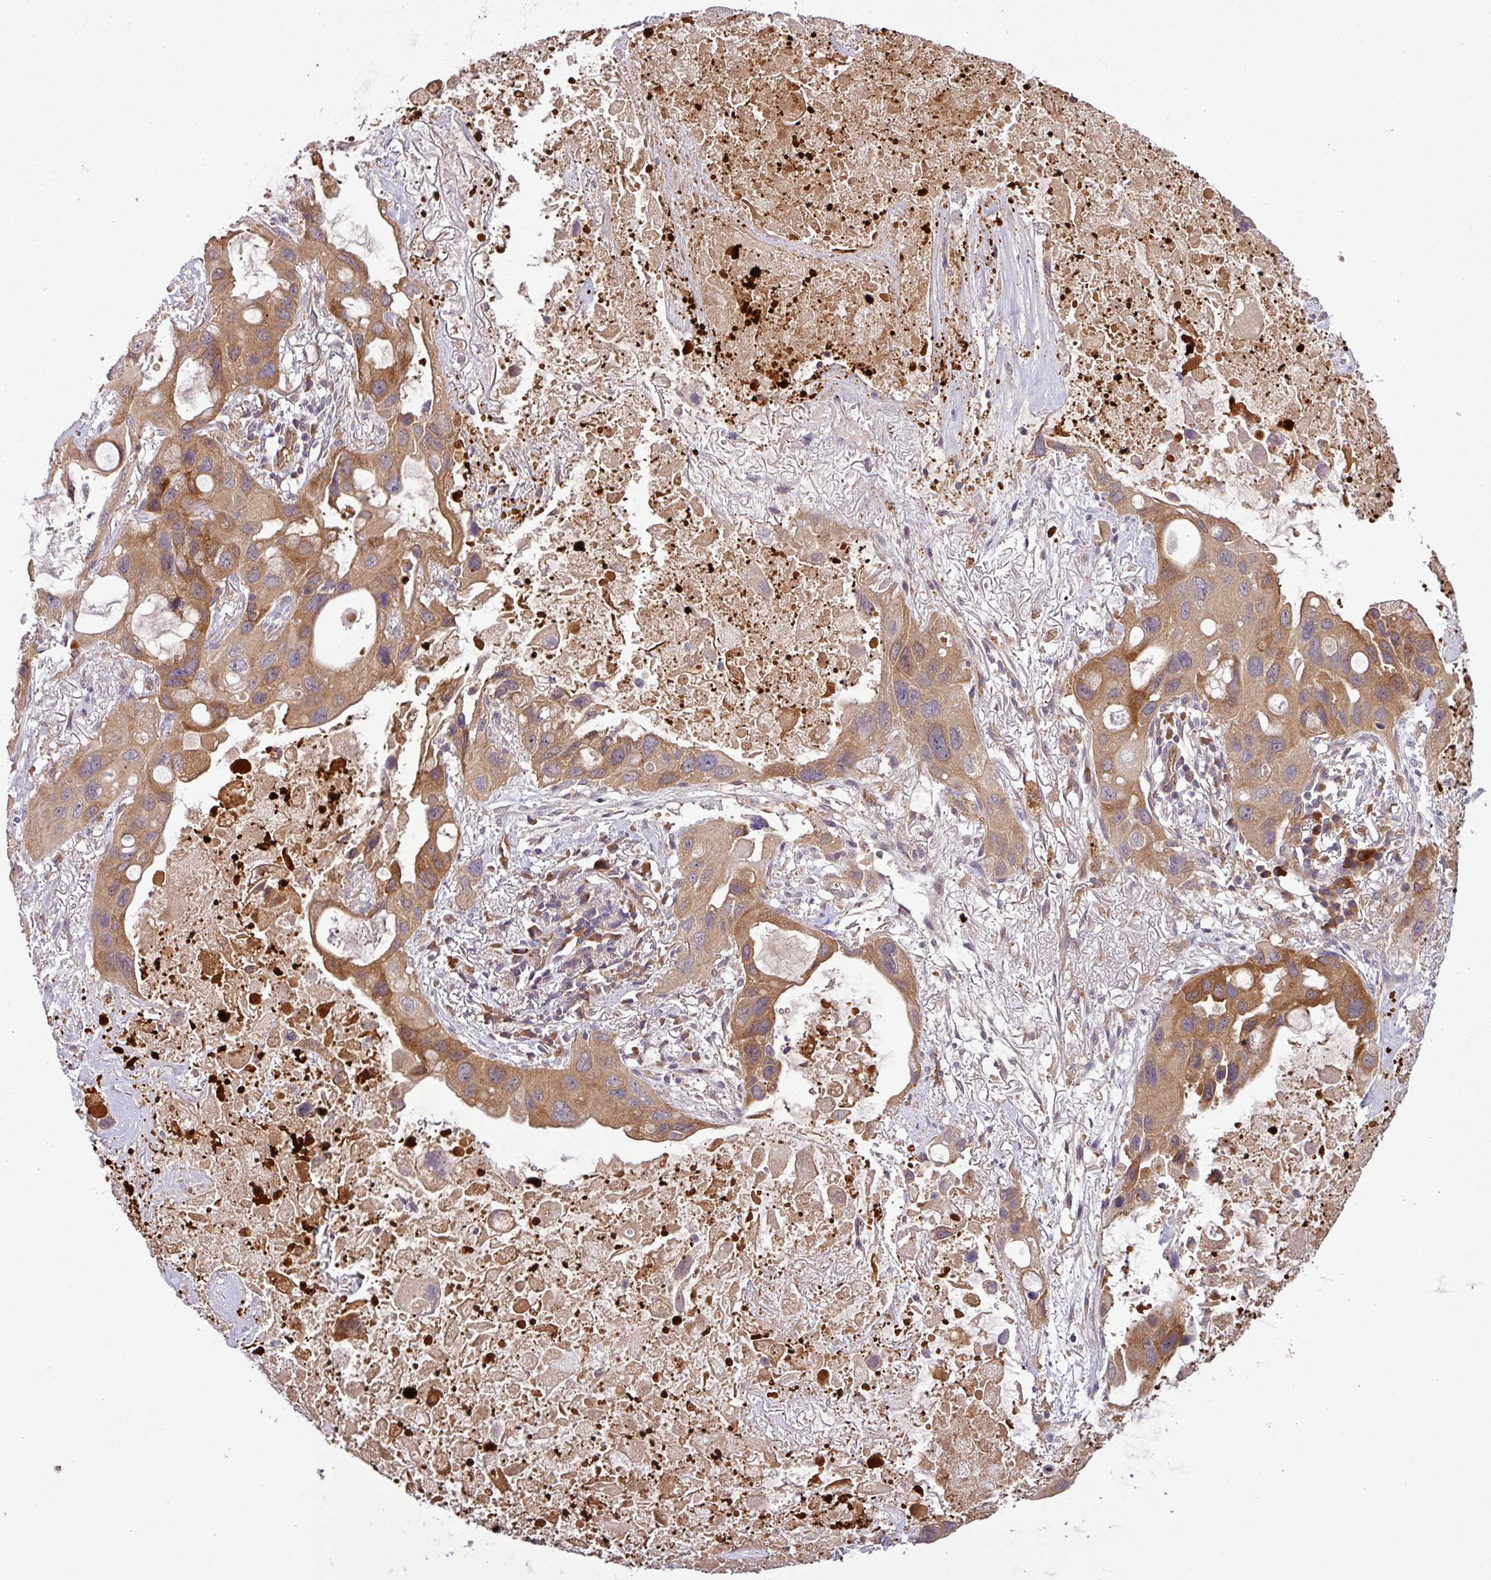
{"staining": {"intensity": "moderate", "quantity": ">75%", "location": "cytoplasmic/membranous"}, "tissue": "lung cancer", "cell_type": "Tumor cells", "image_type": "cancer", "snomed": [{"axis": "morphology", "description": "Squamous cell carcinoma, NOS"}, {"axis": "topography", "description": "Lung"}], "caption": "IHC of lung squamous cell carcinoma exhibits medium levels of moderate cytoplasmic/membranous expression in approximately >75% of tumor cells. The staining was performed using DAB, with brown indicating positive protein expression. Nuclei are stained blue with hematoxylin.", "gene": "SIRPB2", "patient": {"sex": "female", "age": 73}}